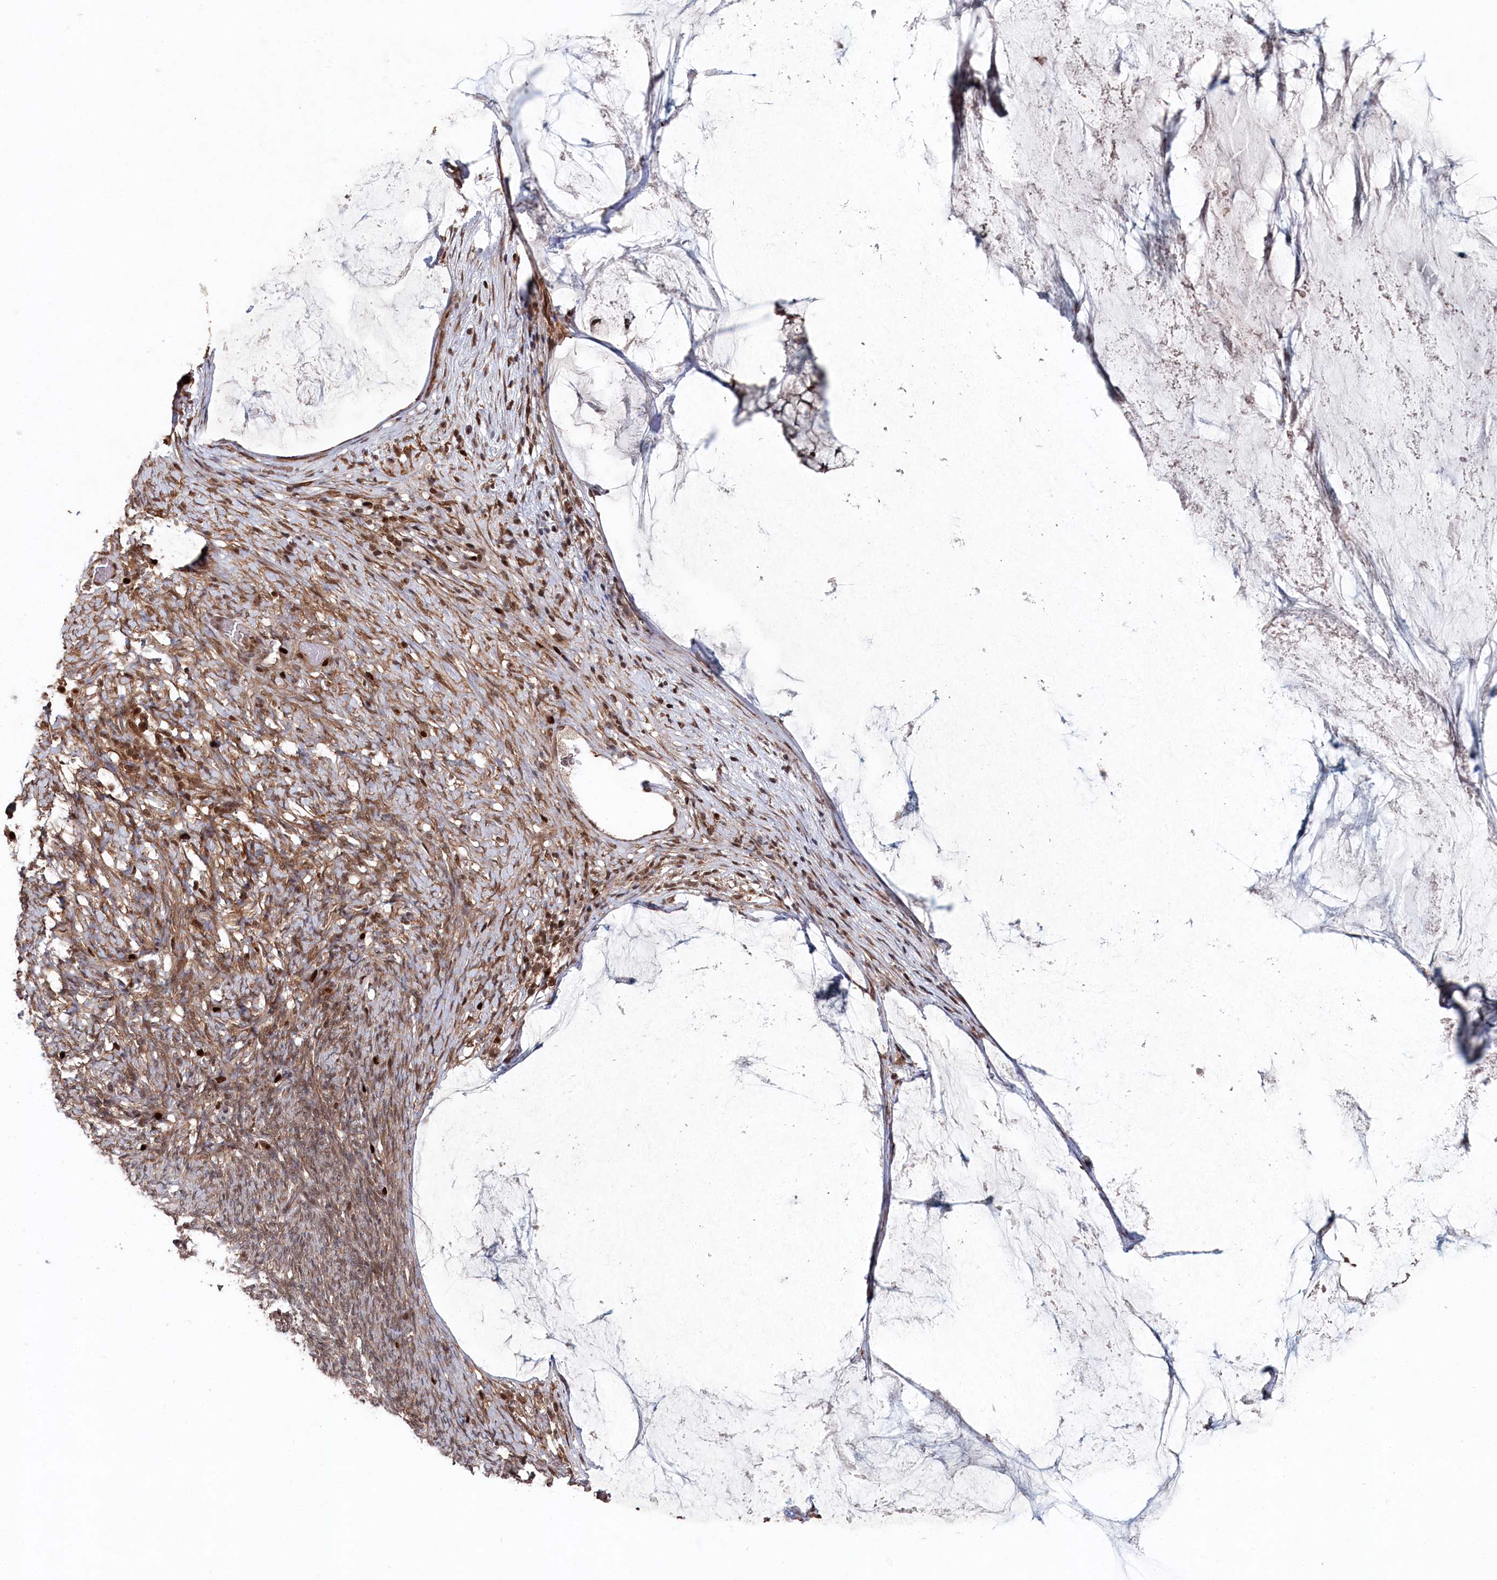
{"staining": {"intensity": "moderate", "quantity": "<25%", "location": "cytoplasmic/membranous,nuclear"}, "tissue": "ovarian cancer", "cell_type": "Tumor cells", "image_type": "cancer", "snomed": [{"axis": "morphology", "description": "Cystadenocarcinoma, mucinous, NOS"}, {"axis": "topography", "description": "Ovary"}], "caption": "Tumor cells exhibit low levels of moderate cytoplasmic/membranous and nuclear positivity in about <25% of cells in human mucinous cystadenocarcinoma (ovarian).", "gene": "BORCS7", "patient": {"sex": "female", "age": 42}}